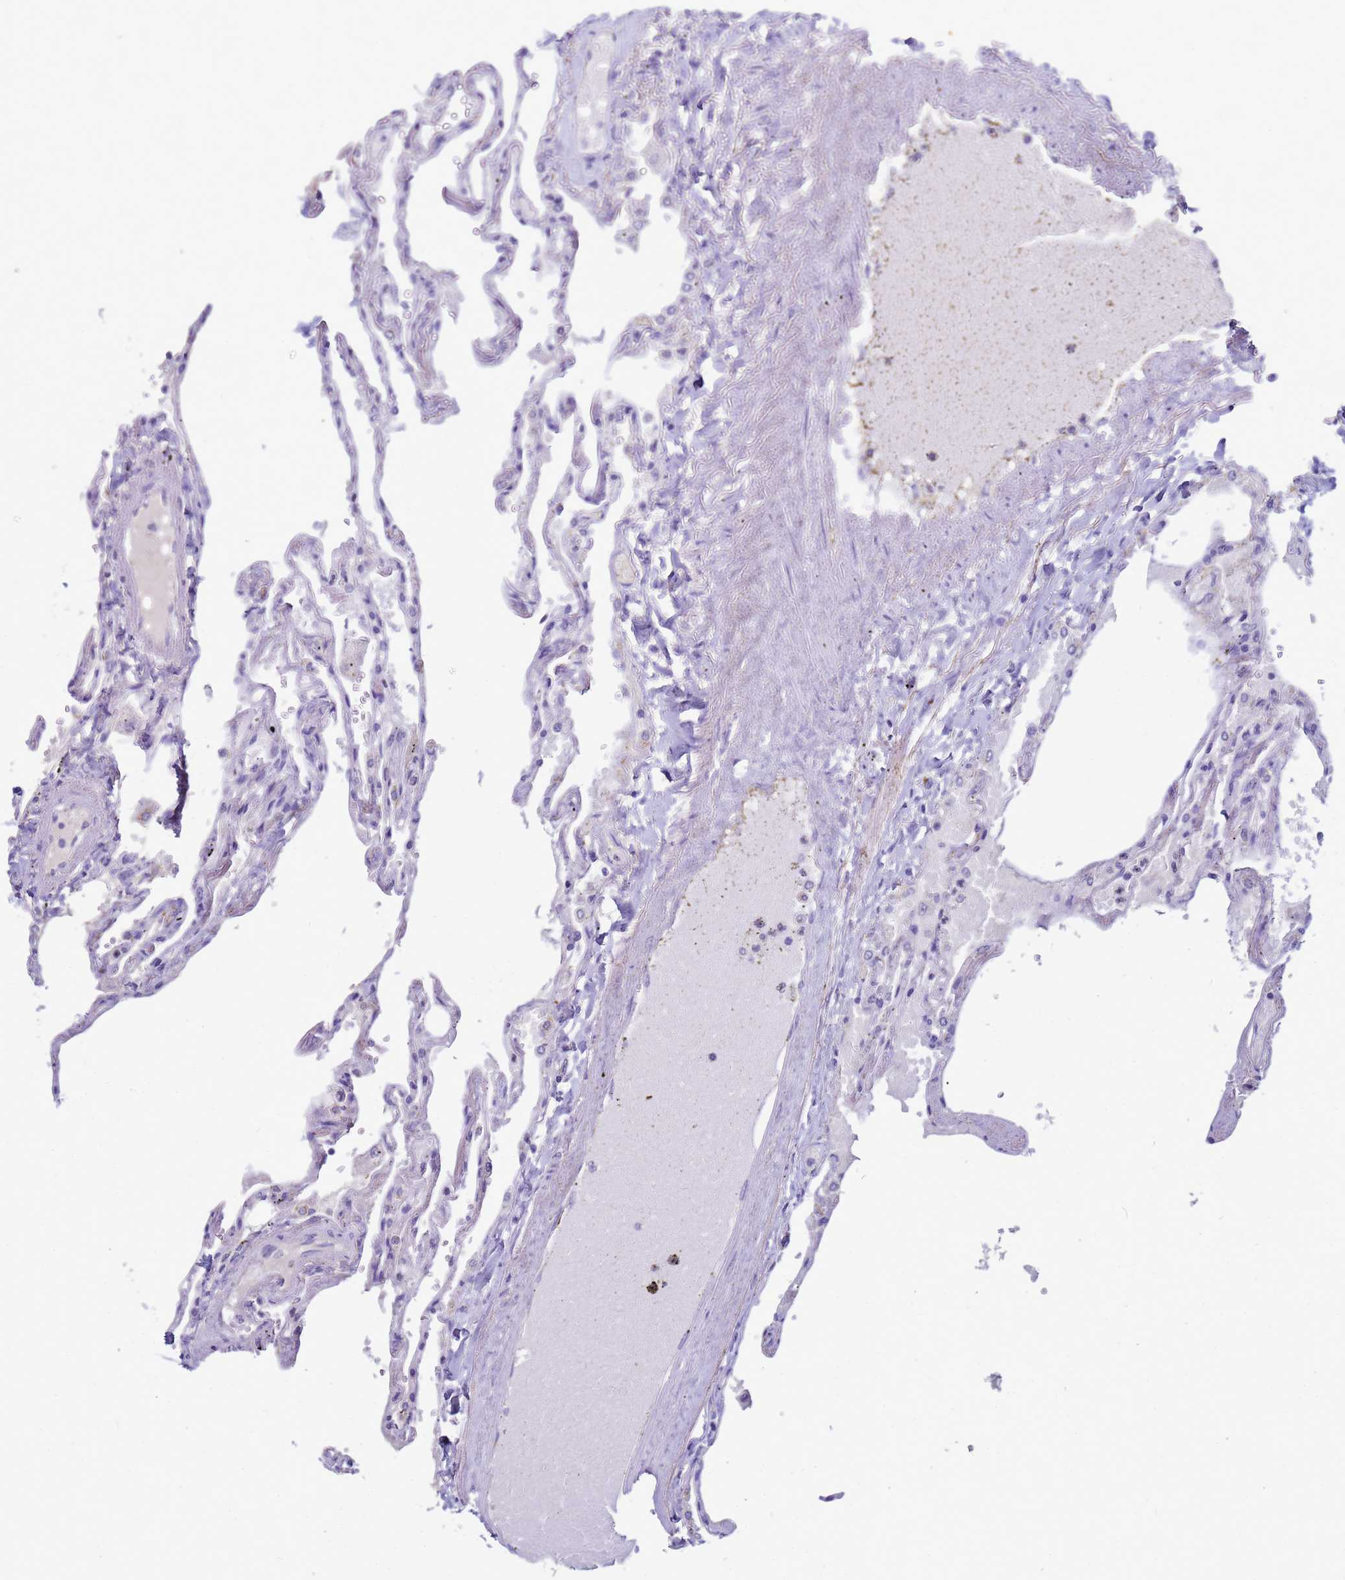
{"staining": {"intensity": "negative", "quantity": "none", "location": "none"}, "tissue": "lung", "cell_type": "Alveolar cells", "image_type": "normal", "snomed": [{"axis": "morphology", "description": "Normal tissue, NOS"}, {"axis": "topography", "description": "Lung"}], "caption": "Immunohistochemical staining of benign human lung exhibits no significant expression in alveolar cells. (Brightfield microscopy of DAB (3,3'-diaminobenzidine) immunohistochemistry (IHC) at high magnification).", "gene": "B3GNT8", "patient": {"sex": "female", "age": 67}}